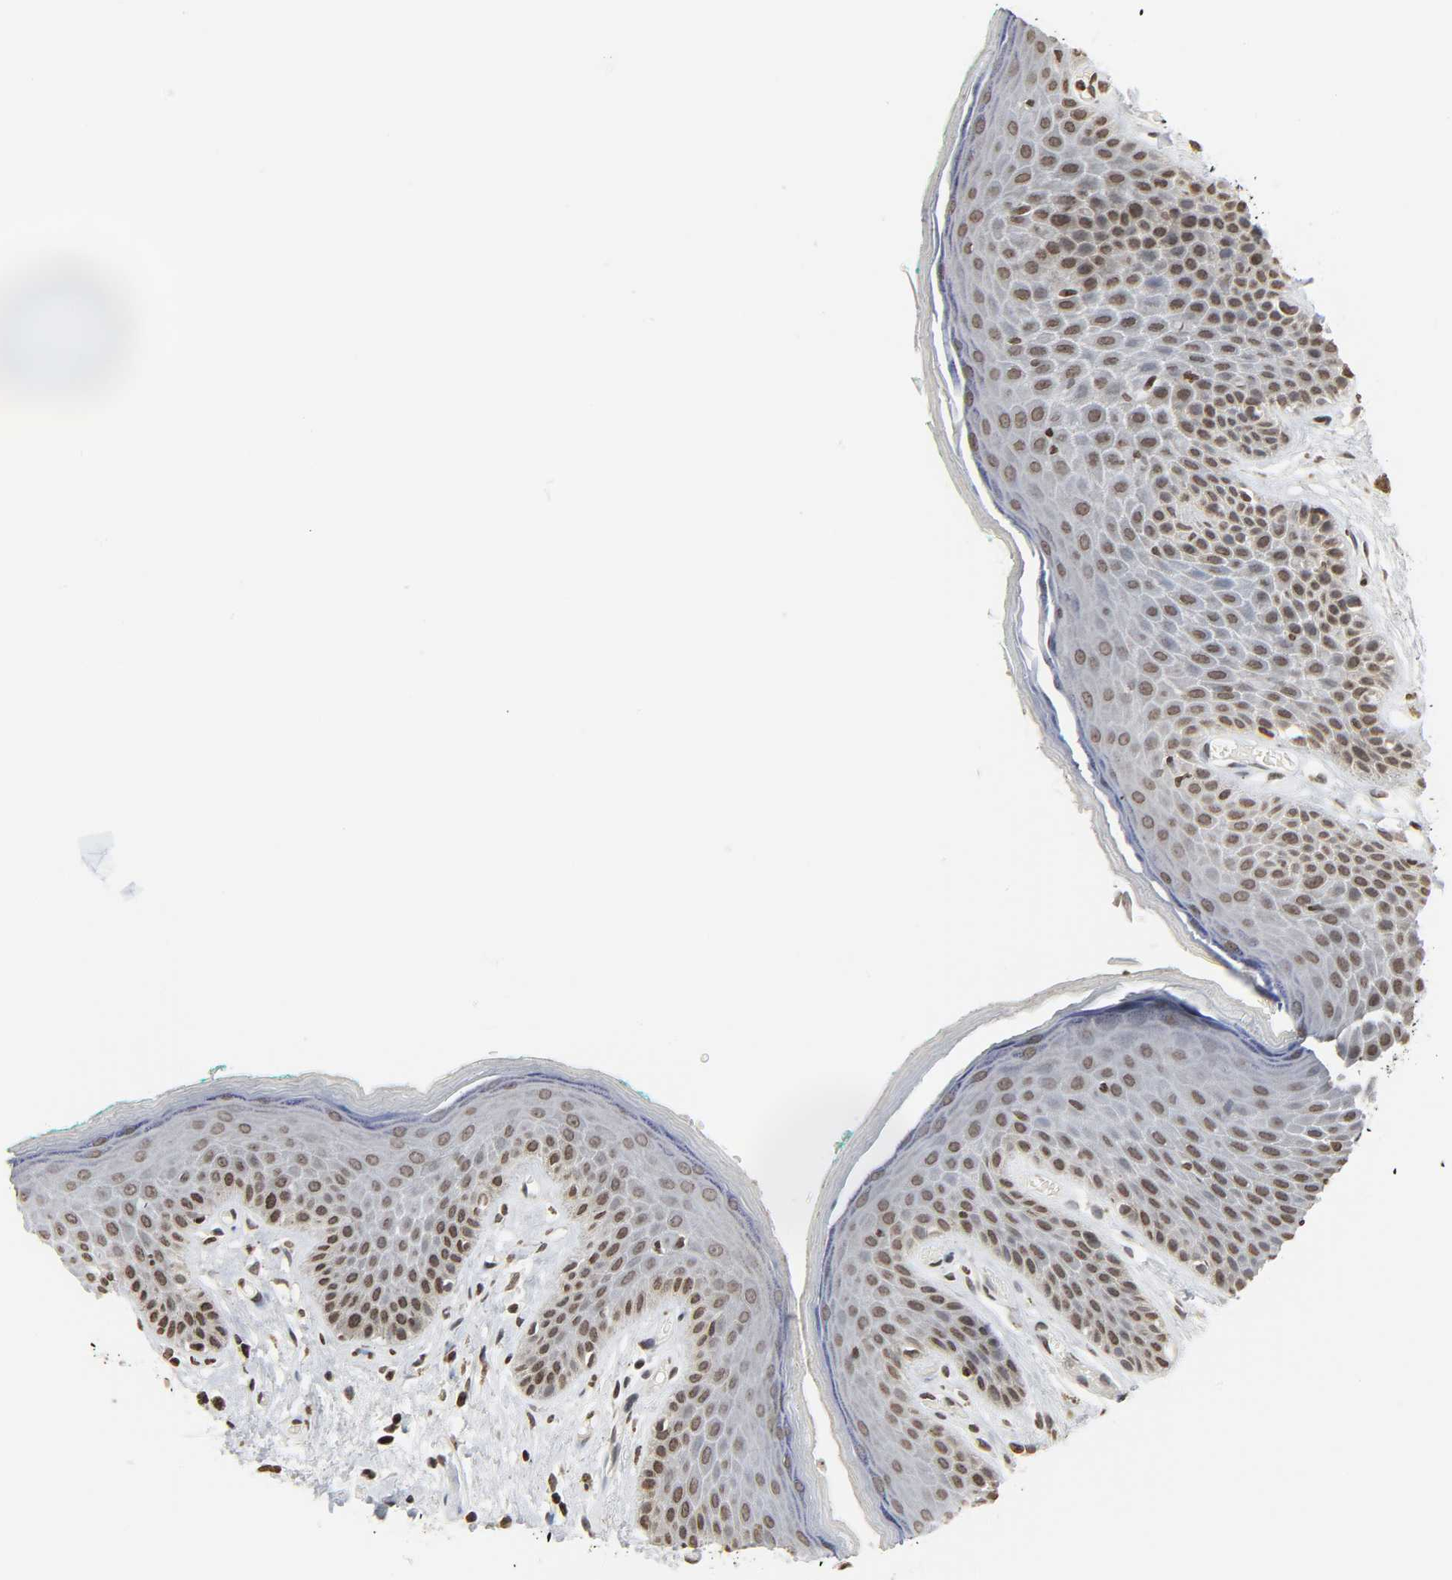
{"staining": {"intensity": "moderate", "quantity": ">75%", "location": "nuclear"}, "tissue": "skin", "cell_type": "Epidermal cells", "image_type": "normal", "snomed": [{"axis": "morphology", "description": "Normal tissue, NOS"}, {"axis": "topography", "description": "Anal"}], "caption": "Moderate nuclear positivity is seen in about >75% of epidermal cells in normal skin.", "gene": "ELAVL1", "patient": {"sex": "male", "age": 74}}